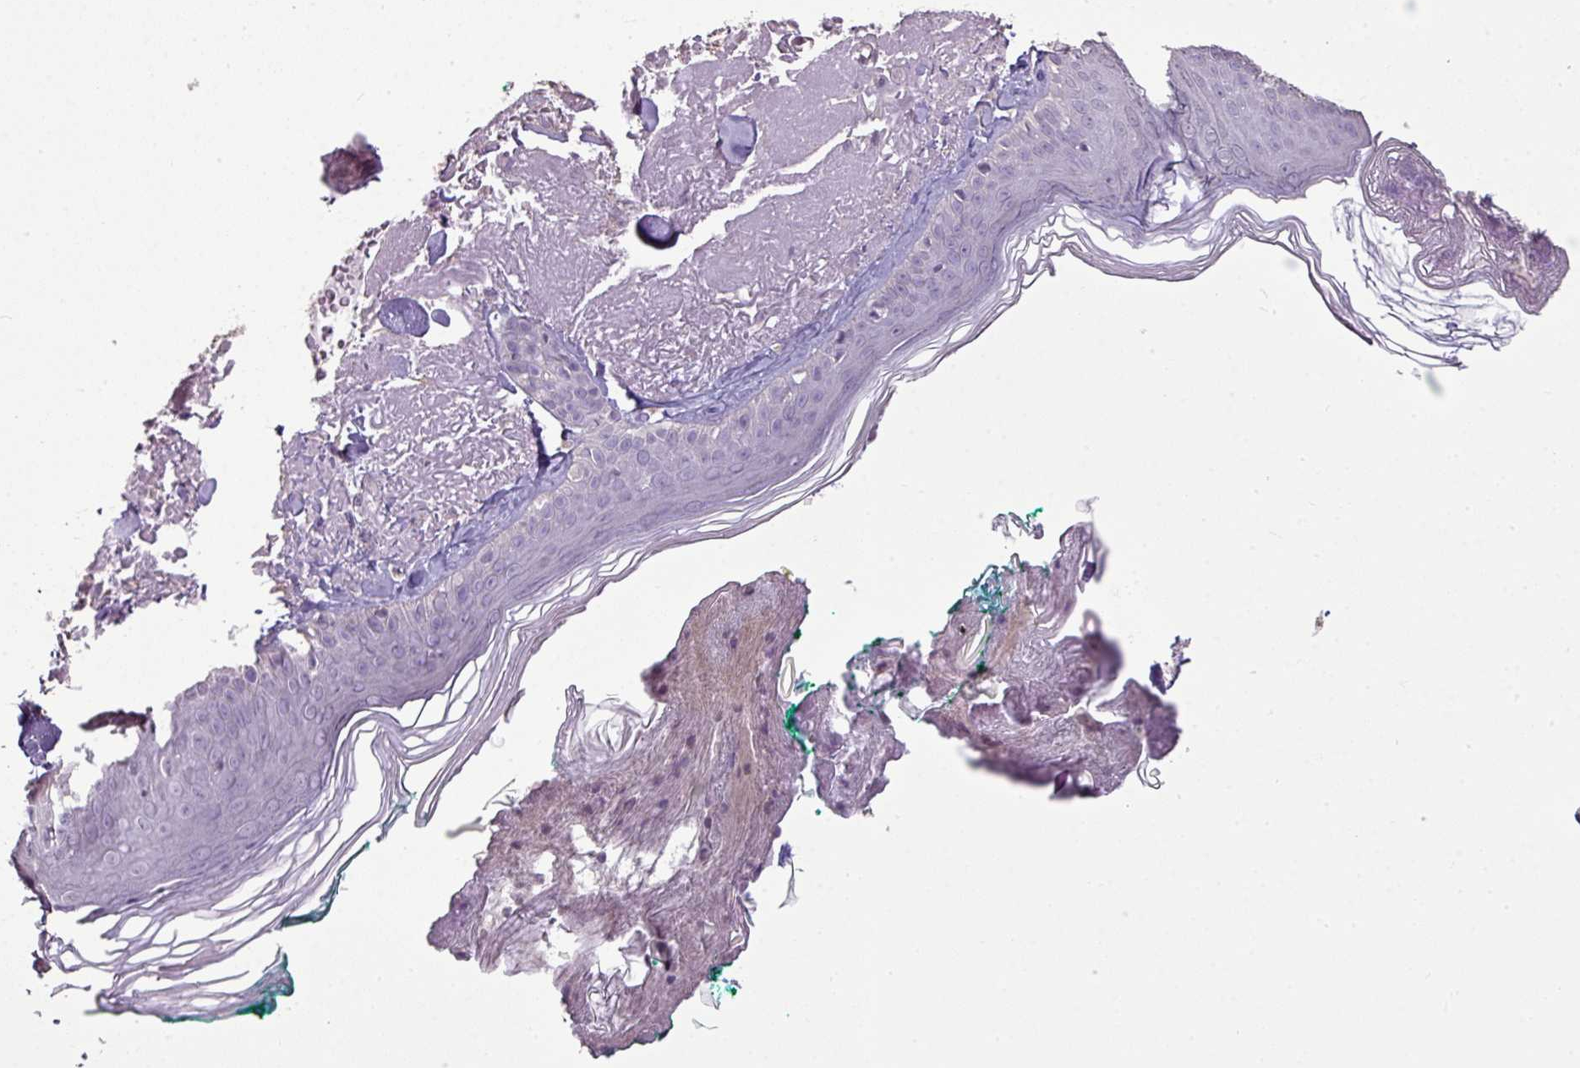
{"staining": {"intensity": "negative", "quantity": "none", "location": "none"}, "tissue": "skin", "cell_type": "Fibroblasts", "image_type": "normal", "snomed": [{"axis": "morphology", "description": "Normal tissue, NOS"}, {"axis": "morphology", "description": "Malignant melanoma, NOS"}, {"axis": "topography", "description": "Skin"}], "caption": "Immunohistochemical staining of benign skin shows no significant positivity in fibroblasts. (DAB immunohistochemistry (IHC), high magnification).", "gene": "LY9", "patient": {"sex": "male", "age": 80}}